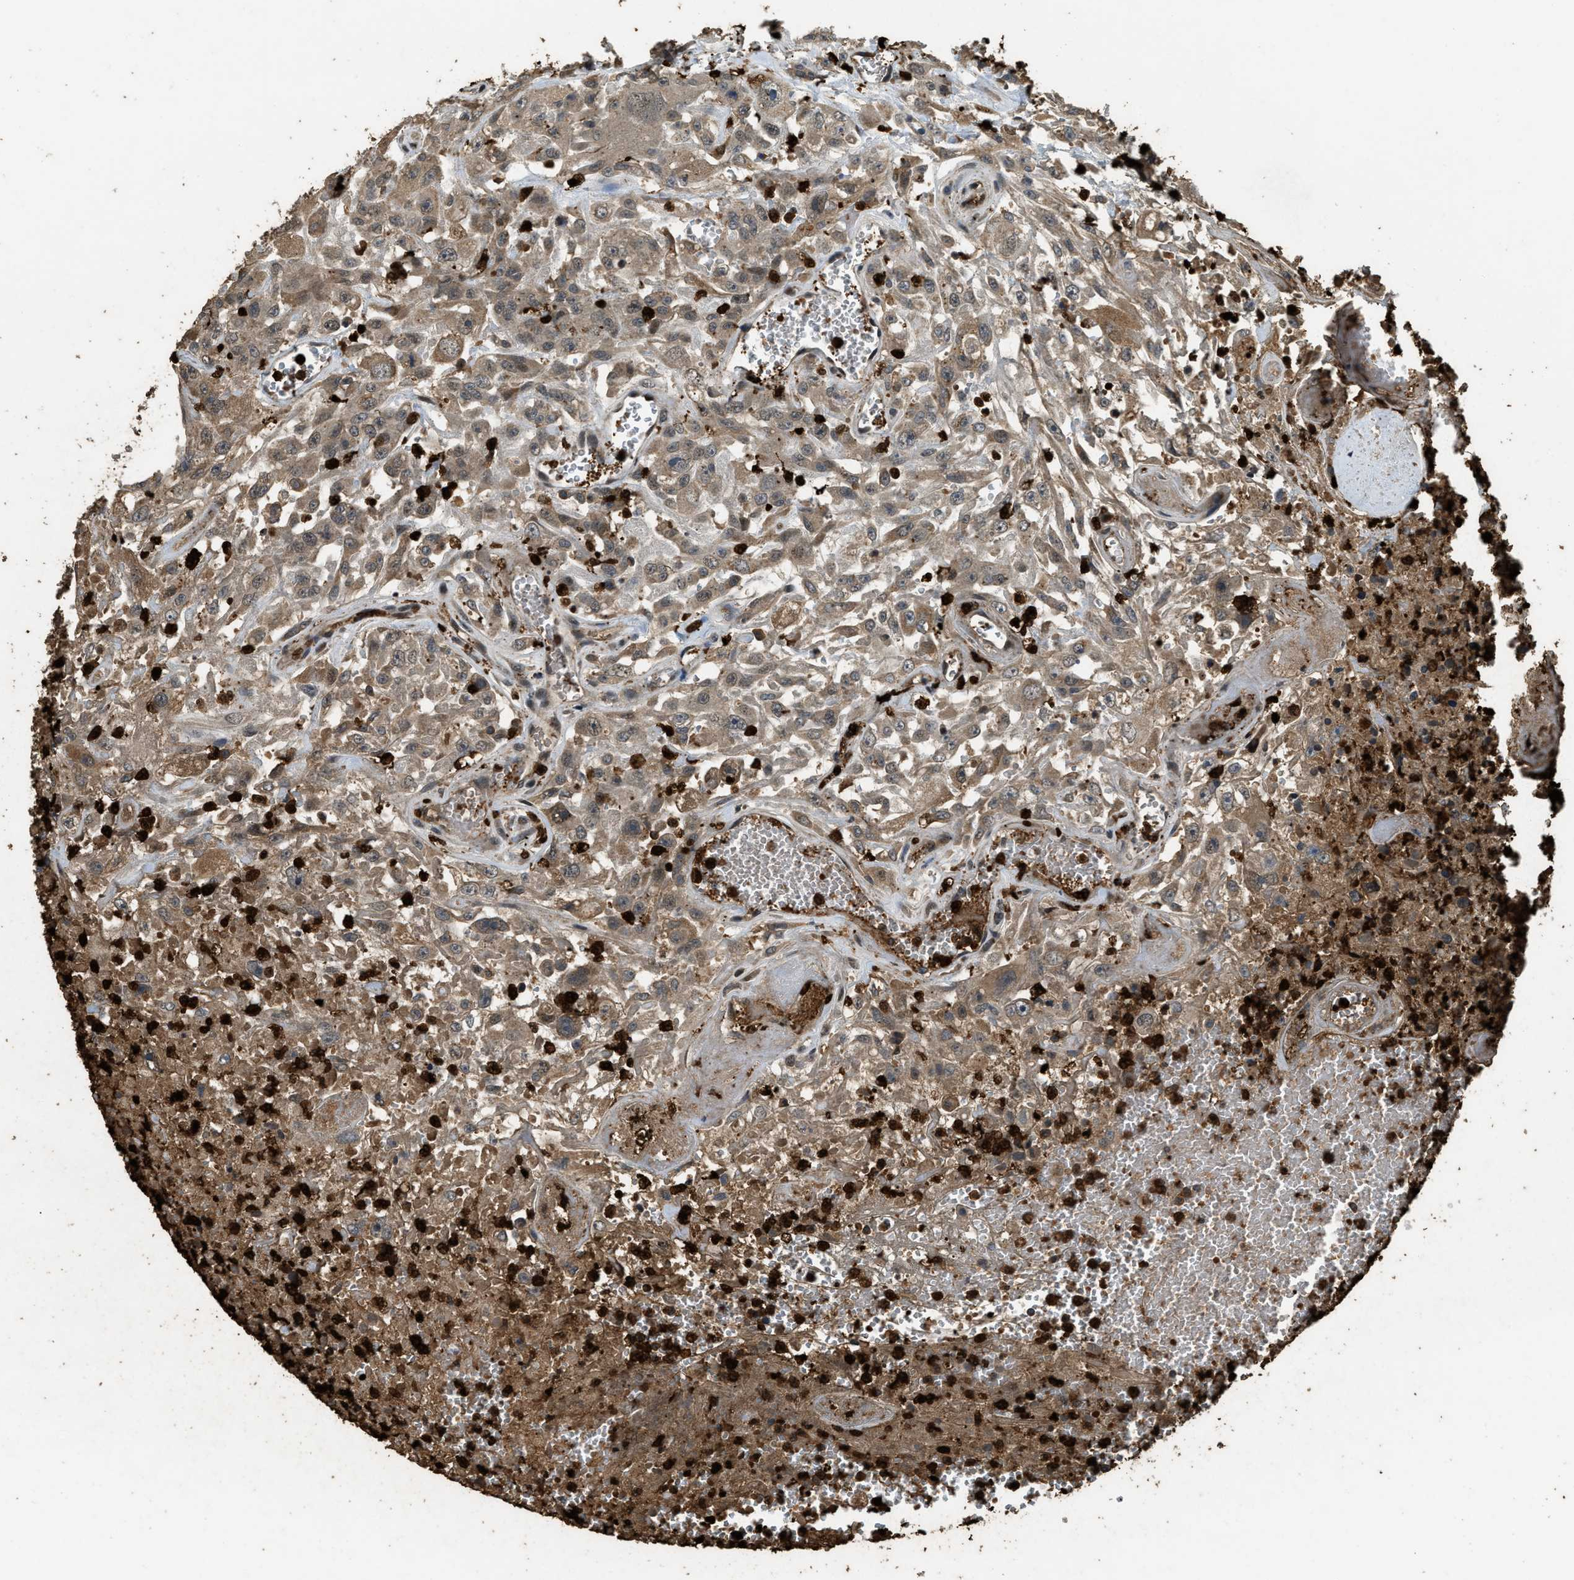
{"staining": {"intensity": "weak", "quantity": ">75%", "location": "cytoplasmic/membranous"}, "tissue": "urothelial cancer", "cell_type": "Tumor cells", "image_type": "cancer", "snomed": [{"axis": "morphology", "description": "Urothelial carcinoma, High grade"}, {"axis": "topography", "description": "Urinary bladder"}], "caption": "An immunohistochemistry image of neoplastic tissue is shown. Protein staining in brown highlights weak cytoplasmic/membranous positivity in urothelial cancer within tumor cells.", "gene": "RNF141", "patient": {"sex": "male", "age": 46}}